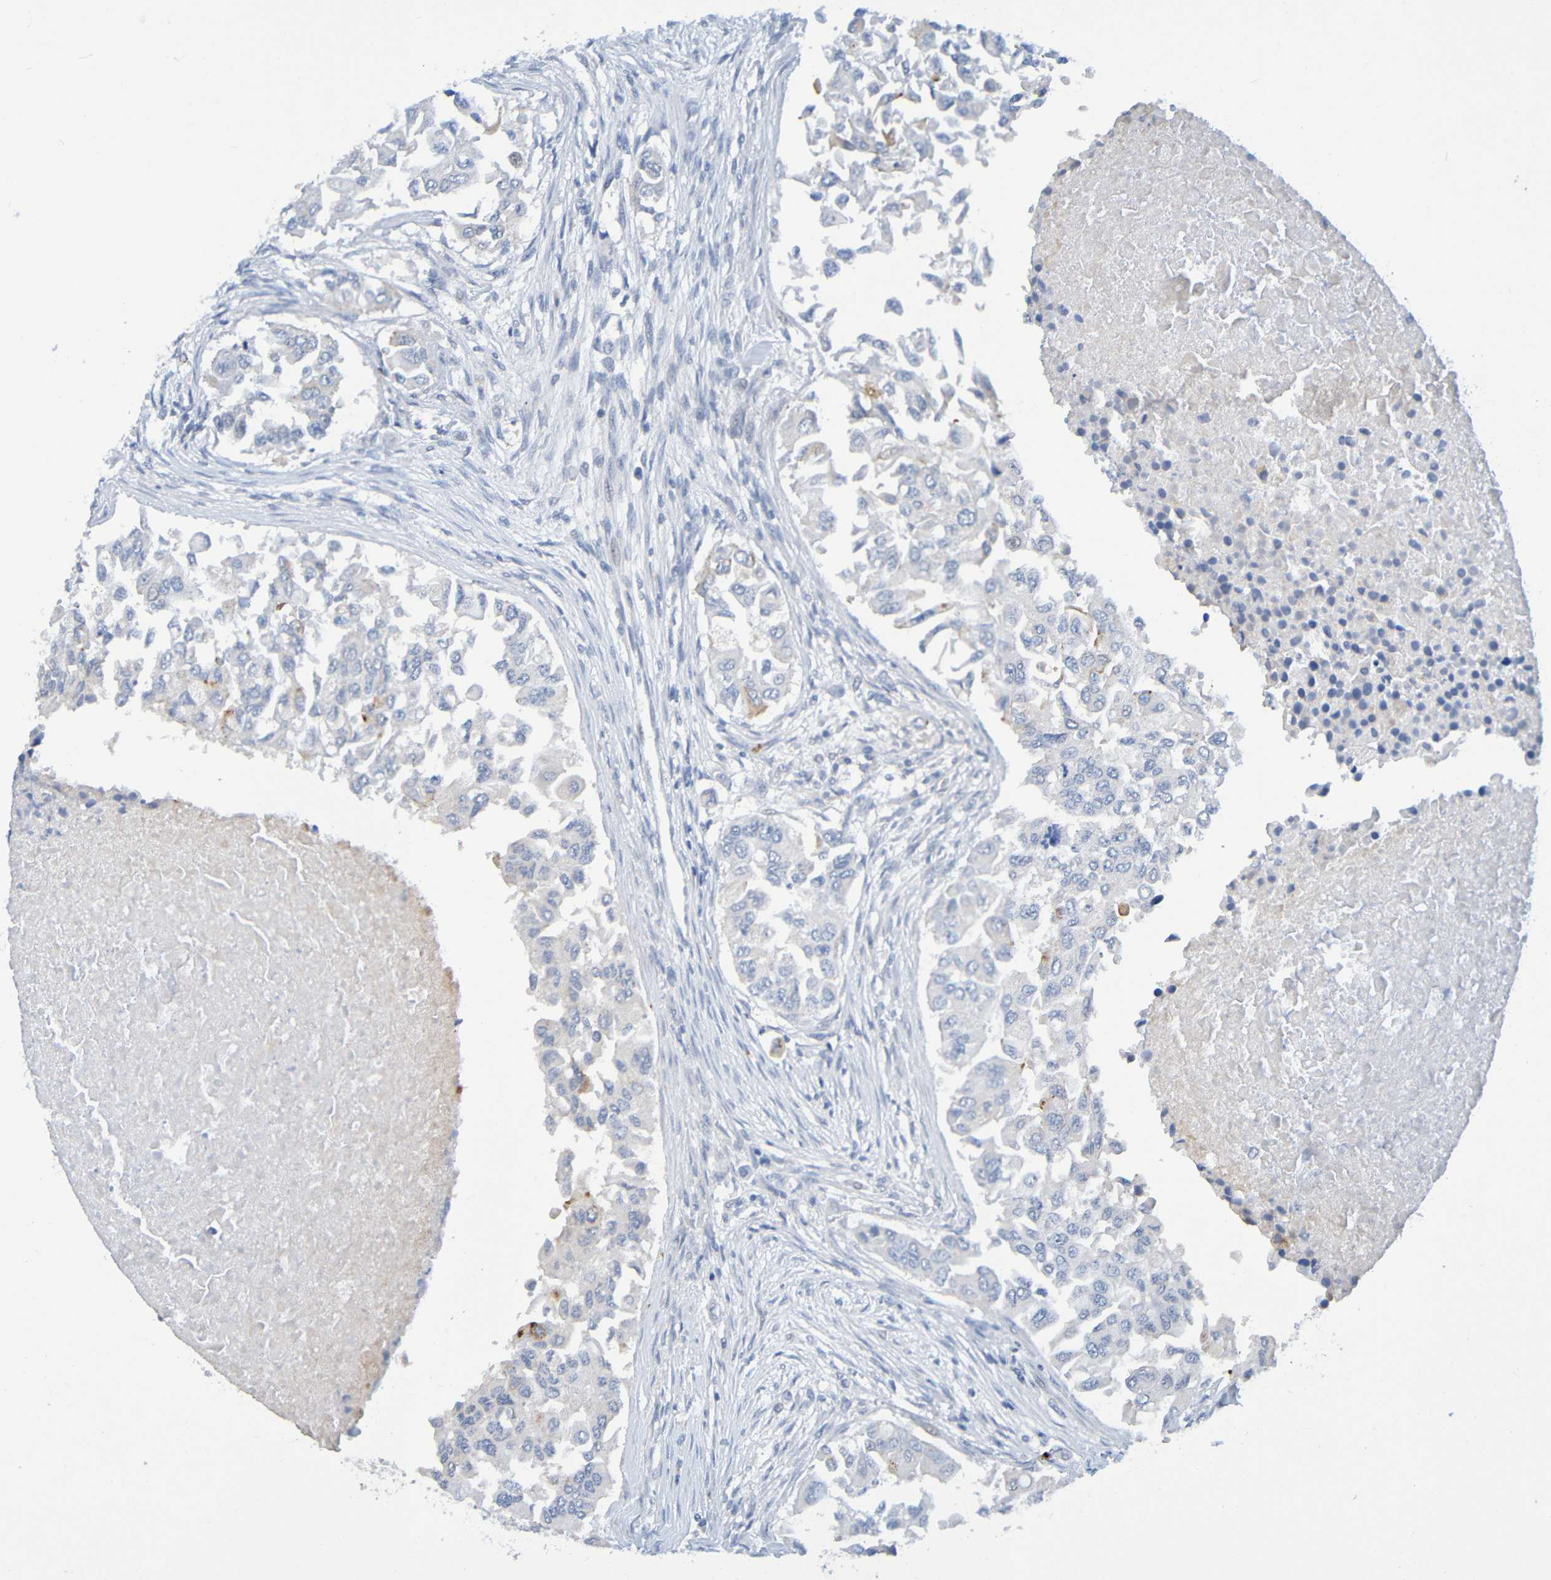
{"staining": {"intensity": "moderate", "quantity": "<25%", "location": "cytoplasmic/membranous"}, "tissue": "breast cancer", "cell_type": "Tumor cells", "image_type": "cancer", "snomed": [{"axis": "morphology", "description": "Normal tissue, NOS"}, {"axis": "morphology", "description": "Duct carcinoma"}, {"axis": "topography", "description": "Breast"}], "caption": "This photomicrograph demonstrates immunohistochemistry staining of human breast invasive ductal carcinoma, with low moderate cytoplasmic/membranous staining in about <25% of tumor cells.", "gene": "IL10", "patient": {"sex": "female", "age": 49}}